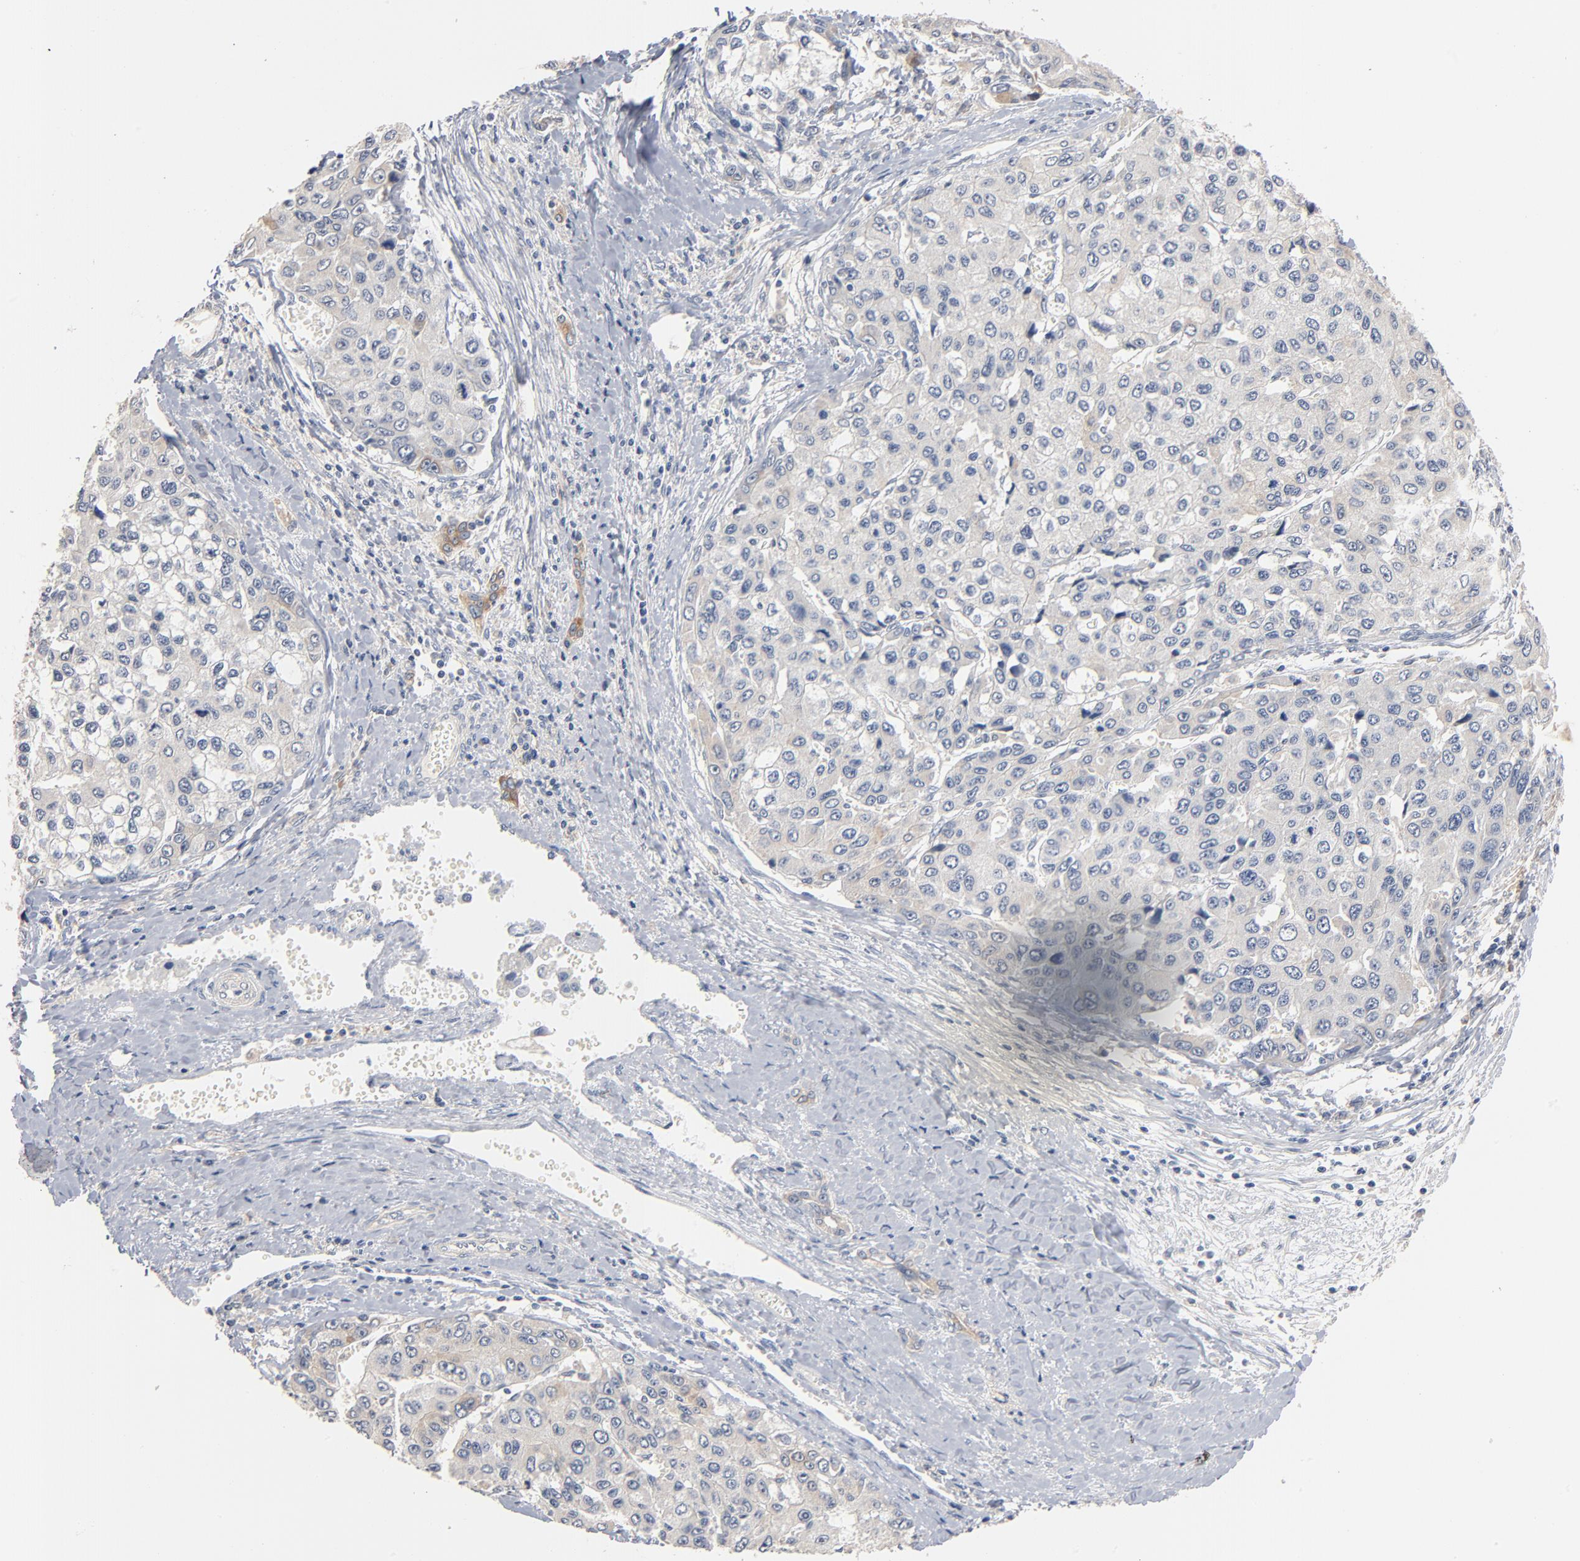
{"staining": {"intensity": "negative", "quantity": "none", "location": "none"}, "tissue": "liver cancer", "cell_type": "Tumor cells", "image_type": "cancer", "snomed": [{"axis": "morphology", "description": "Carcinoma, Hepatocellular, NOS"}, {"axis": "topography", "description": "Liver"}], "caption": "This histopathology image is of liver hepatocellular carcinoma stained with immunohistochemistry (IHC) to label a protein in brown with the nuclei are counter-stained blue. There is no expression in tumor cells.", "gene": "ZDHHC8", "patient": {"sex": "female", "age": 66}}